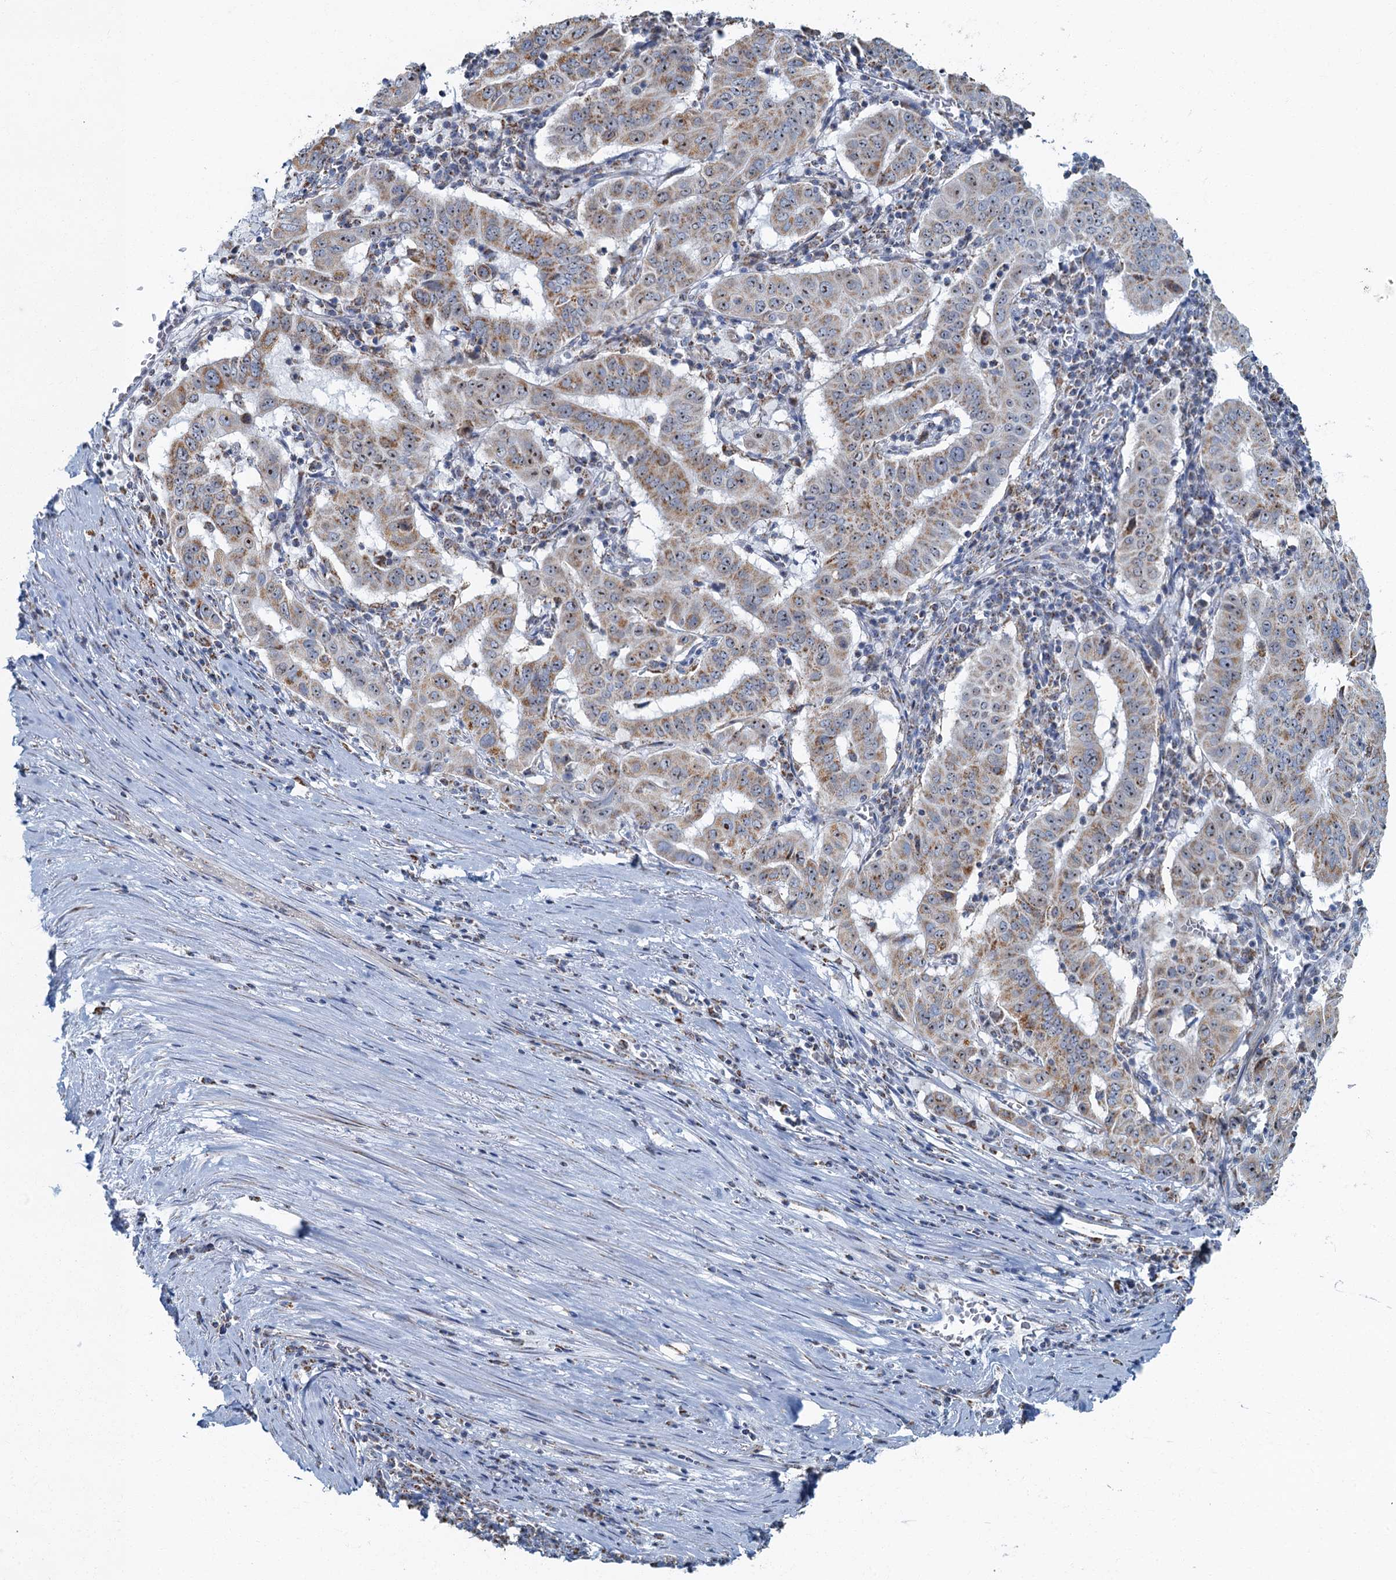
{"staining": {"intensity": "moderate", "quantity": "25%-75%", "location": "cytoplasmic/membranous"}, "tissue": "pancreatic cancer", "cell_type": "Tumor cells", "image_type": "cancer", "snomed": [{"axis": "morphology", "description": "Adenocarcinoma, NOS"}, {"axis": "topography", "description": "Pancreas"}], "caption": "Immunohistochemistry (DAB (3,3'-diaminobenzidine)) staining of adenocarcinoma (pancreatic) demonstrates moderate cytoplasmic/membranous protein staining in about 25%-75% of tumor cells.", "gene": "RAD9B", "patient": {"sex": "male", "age": 63}}